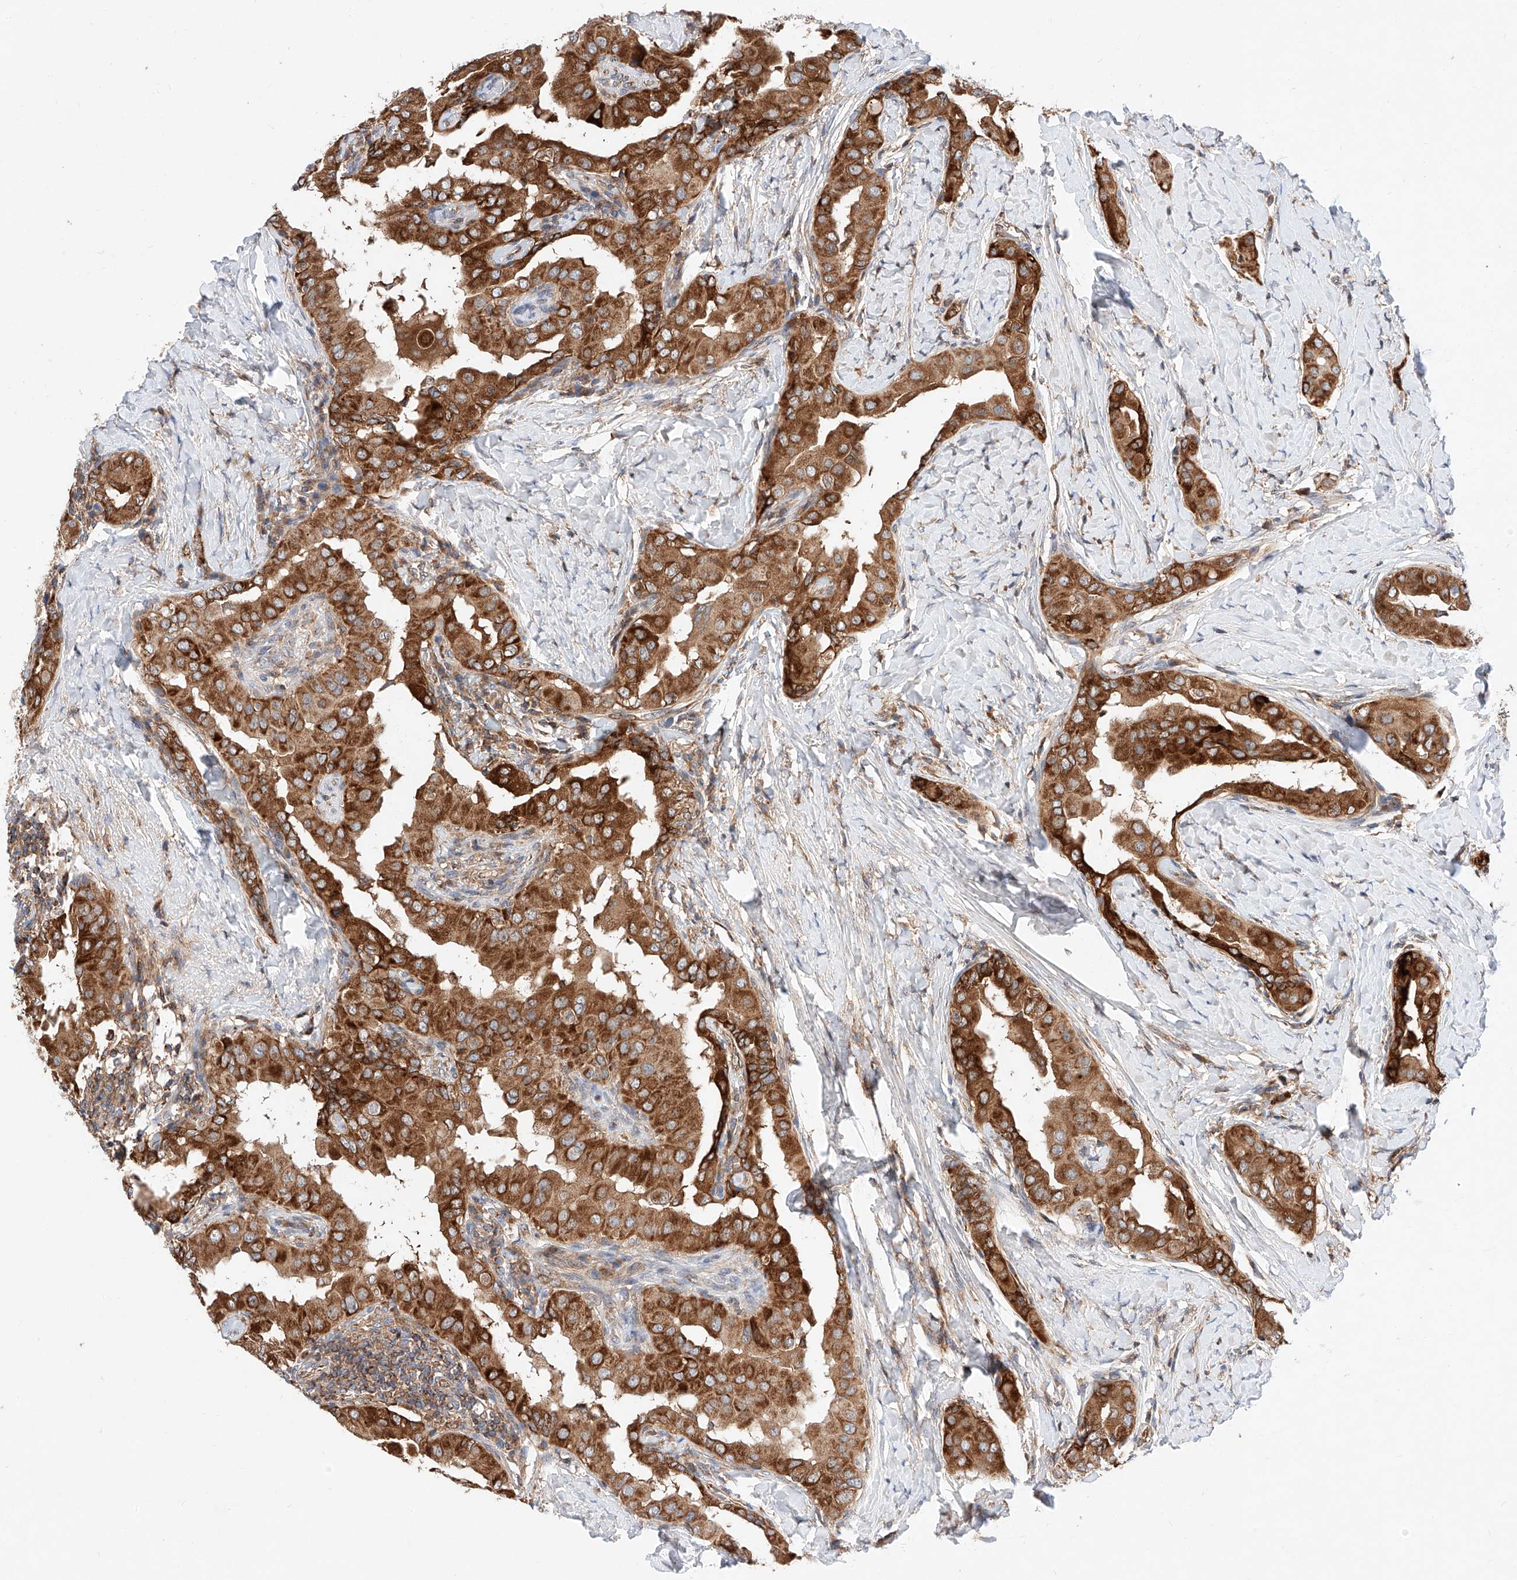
{"staining": {"intensity": "strong", "quantity": ">75%", "location": "cytoplasmic/membranous"}, "tissue": "thyroid cancer", "cell_type": "Tumor cells", "image_type": "cancer", "snomed": [{"axis": "morphology", "description": "Papillary adenocarcinoma, NOS"}, {"axis": "topography", "description": "Thyroid gland"}], "caption": "Tumor cells show high levels of strong cytoplasmic/membranous expression in about >75% of cells in human thyroid papillary adenocarcinoma. Immunohistochemistry (ihc) stains the protein in brown and the nuclei are stained blue.", "gene": "NR1D1", "patient": {"sex": "male", "age": 33}}